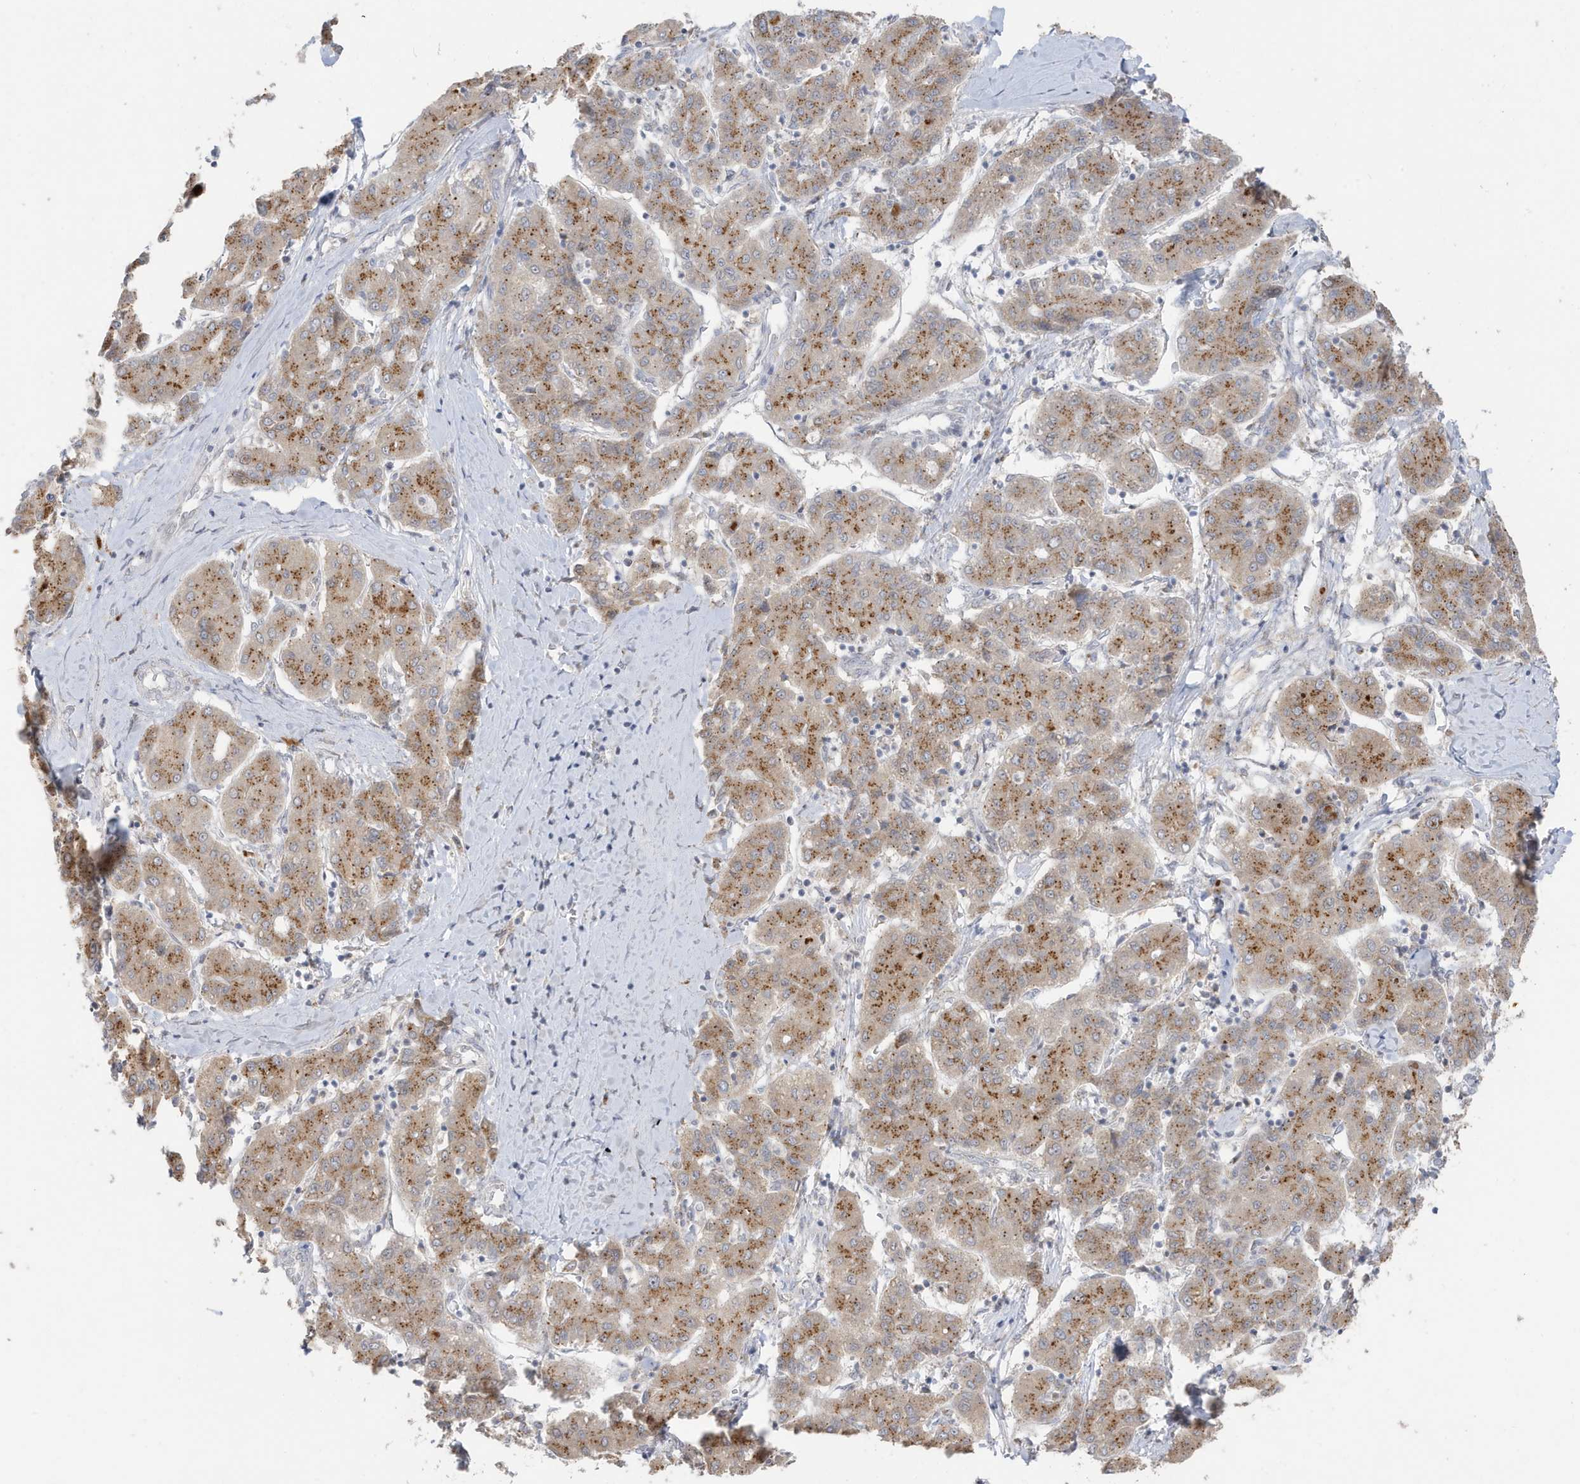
{"staining": {"intensity": "moderate", "quantity": ">75%", "location": "cytoplasmic/membranous"}, "tissue": "liver cancer", "cell_type": "Tumor cells", "image_type": "cancer", "snomed": [{"axis": "morphology", "description": "Carcinoma, Hepatocellular, NOS"}, {"axis": "topography", "description": "Liver"}], "caption": "The photomicrograph reveals a brown stain indicating the presence of a protein in the cytoplasmic/membranous of tumor cells in liver cancer. The staining was performed using DAB (3,3'-diaminobenzidine), with brown indicating positive protein expression. Nuclei are stained blue with hematoxylin.", "gene": "RER1", "patient": {"sex": "male", "age": 65}}